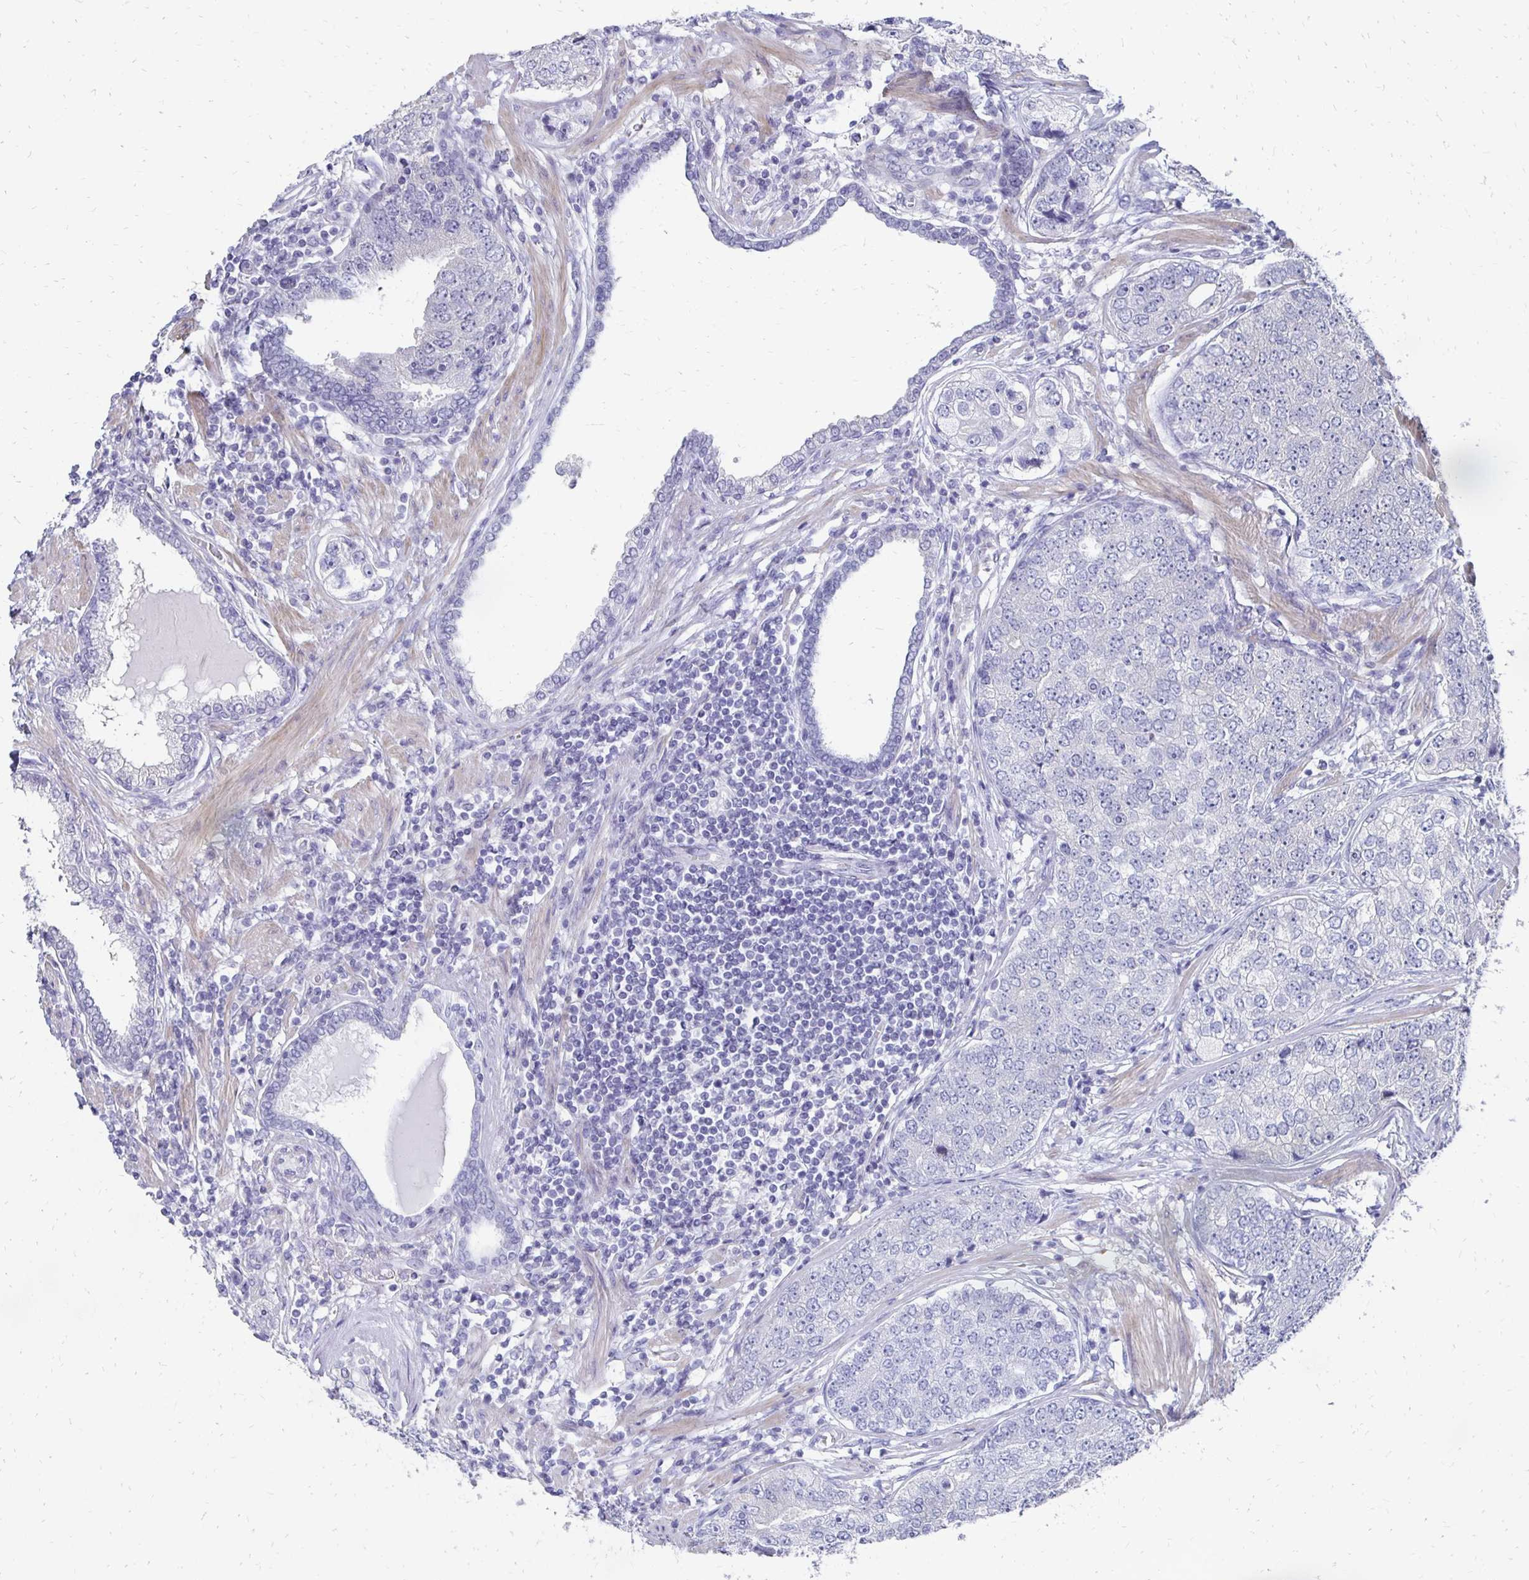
{"staining": {"intensity": "negative", "quantity": "none", "location": "none"}, "tissue": "prostate cancer", "cell_type": "Tumor cells", "image_type": "cancer", "snomed": [{"axis": "morphology", "description": "Adenocarcinoma, High grade"}, {"axis": "topography", "description": "Prostate"}], "caption": "Tumor cells are negative for brown protein staining in prostate cancer.", "gene": "SYCP3", "patient": {"sex": "male", "age": 60}}